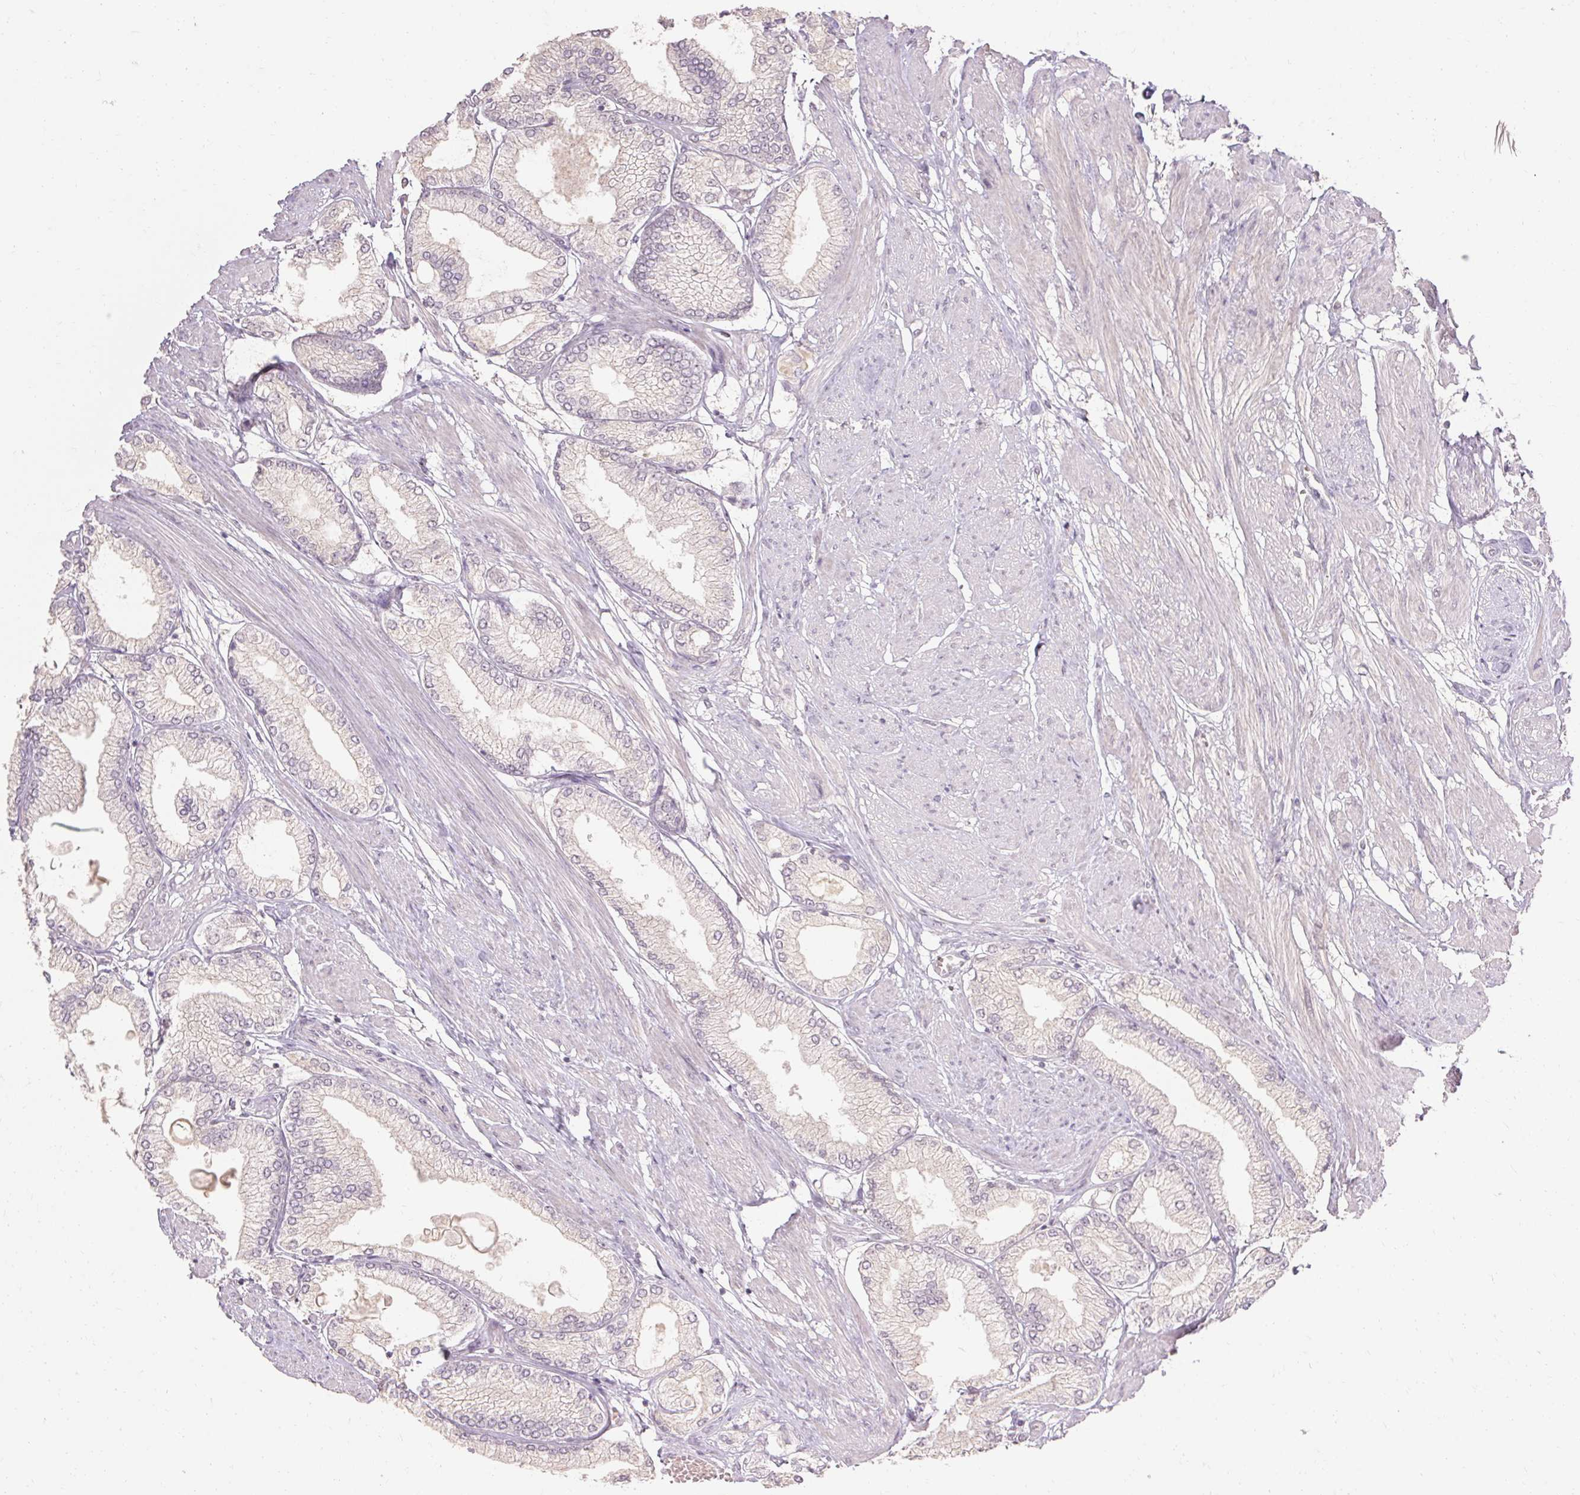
{"staining": {"intensity": "negative", "quantity": "none", "location": "none"}, "tissue": "prostate cancer", "cell_type": "Tumor cells", "image_type": "cancer", "snomed": [{"axis": "morphology", "description": "Adenocarcinoma, High grade"}, {"axis": "topography", "description": "Prostate"}], "caption": "Protein analysis of prostate cancer displays no significant positivity in tumor cells.", "gene": "SKP2", "patient": {"sex": "male", "age": 68}}